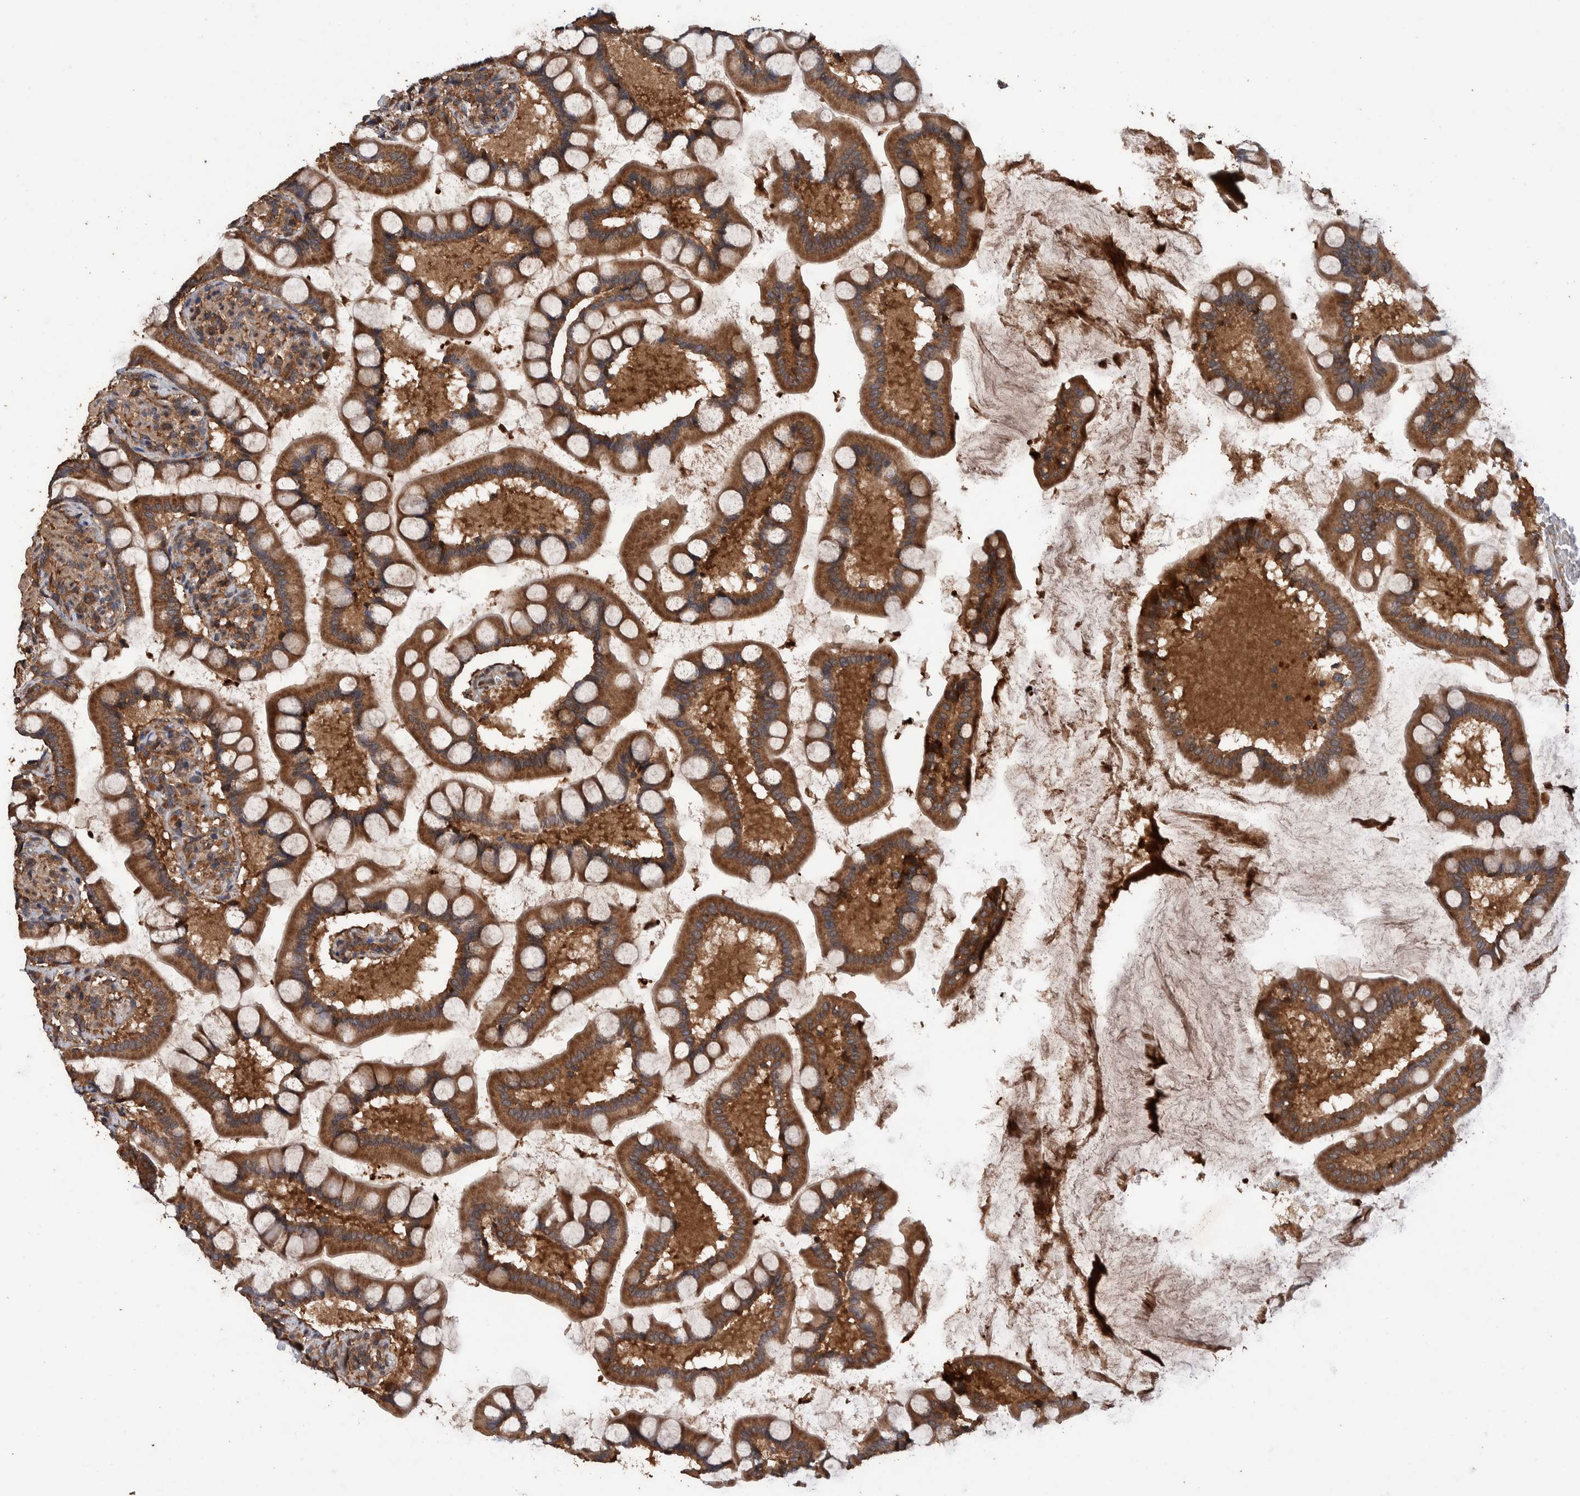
{"staining": {"intensity": "strong", "quantity": ">75%", "location": "cytoplasmic/membranous"}, "tissue": "small intestine", "cell_type": "Glandular cells", "image_type": "normal", "snomed": [{"axis": "morphology", "description": "Normal tissue, NOS"}, {"axis": "topography", "description": "Small intestine"}], "caption": "A high-resolution micrograph shows immunohistochemistry (IHC) staining of unremarkable small intestine, which exhibits strong cytoplasmic/membranous staining in approximately >75% of glandular cells.", "gene": "ENSG00000251537", "patient": {"sex": "male", "age": 41}}